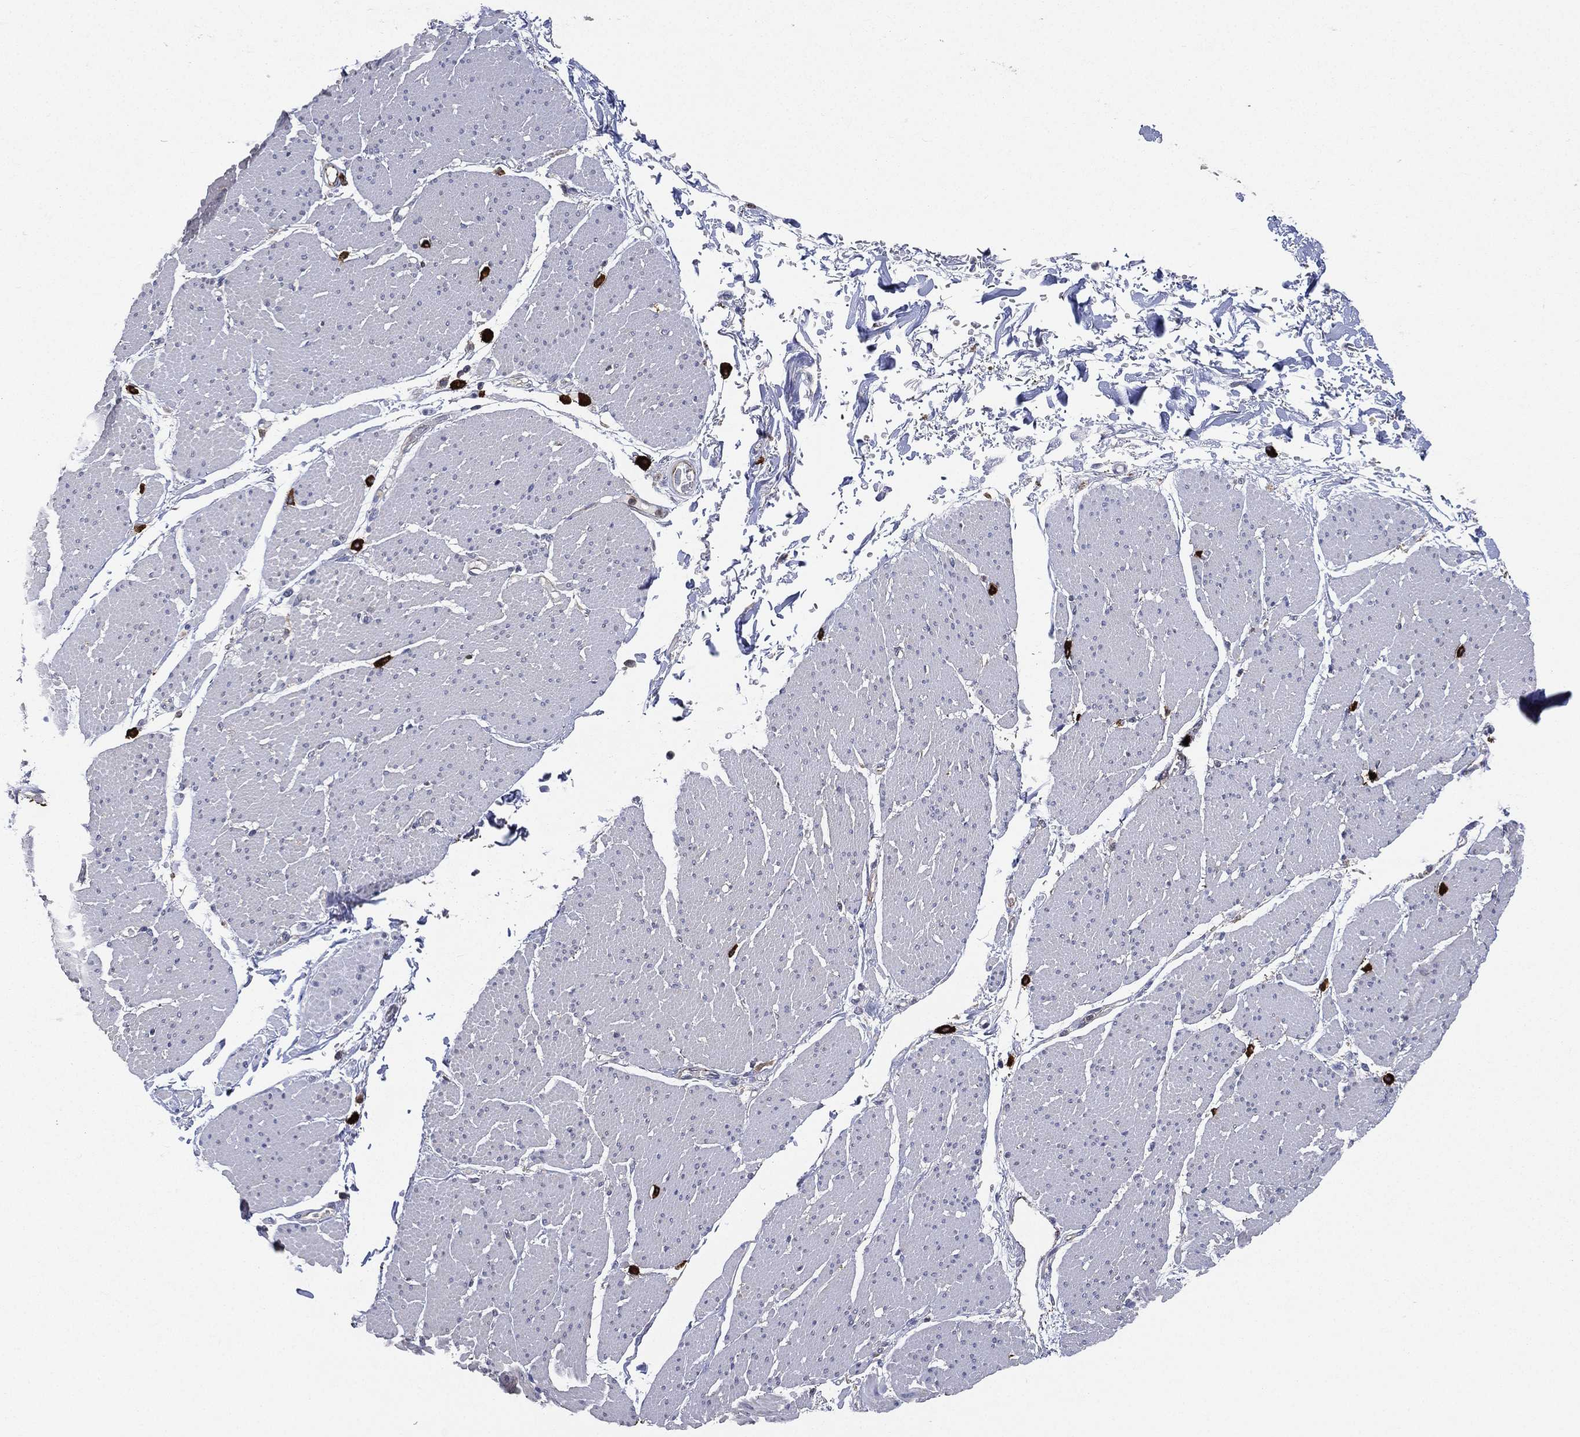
{"staining": {"intensity": "negative", "quantity": "none", "location": "none"}, "tissue": "smooth muscle", "cell_type": "Smooth muscle cells", "image_type": "normal", "snomed": [{"axis": "morphology", "description": "Normal tissue, NOS"}, {"axis": "topography", "description": "Smooth muscle"}, {"axis": "topography", "description": "Anal"}], "caption": "An immunohistochemistry micrograph of unremarkable smooth muscle is shown. There is no staining in smooth muscle cells of smooth muscle. The staining was performed using DAB to visualize the protein expression in brown, while the nuclei were stained in blue with hematoxylin (Magnification: 20x).", "gene": "SMPD3", "patient": {"sex": "male", "age": 83}}